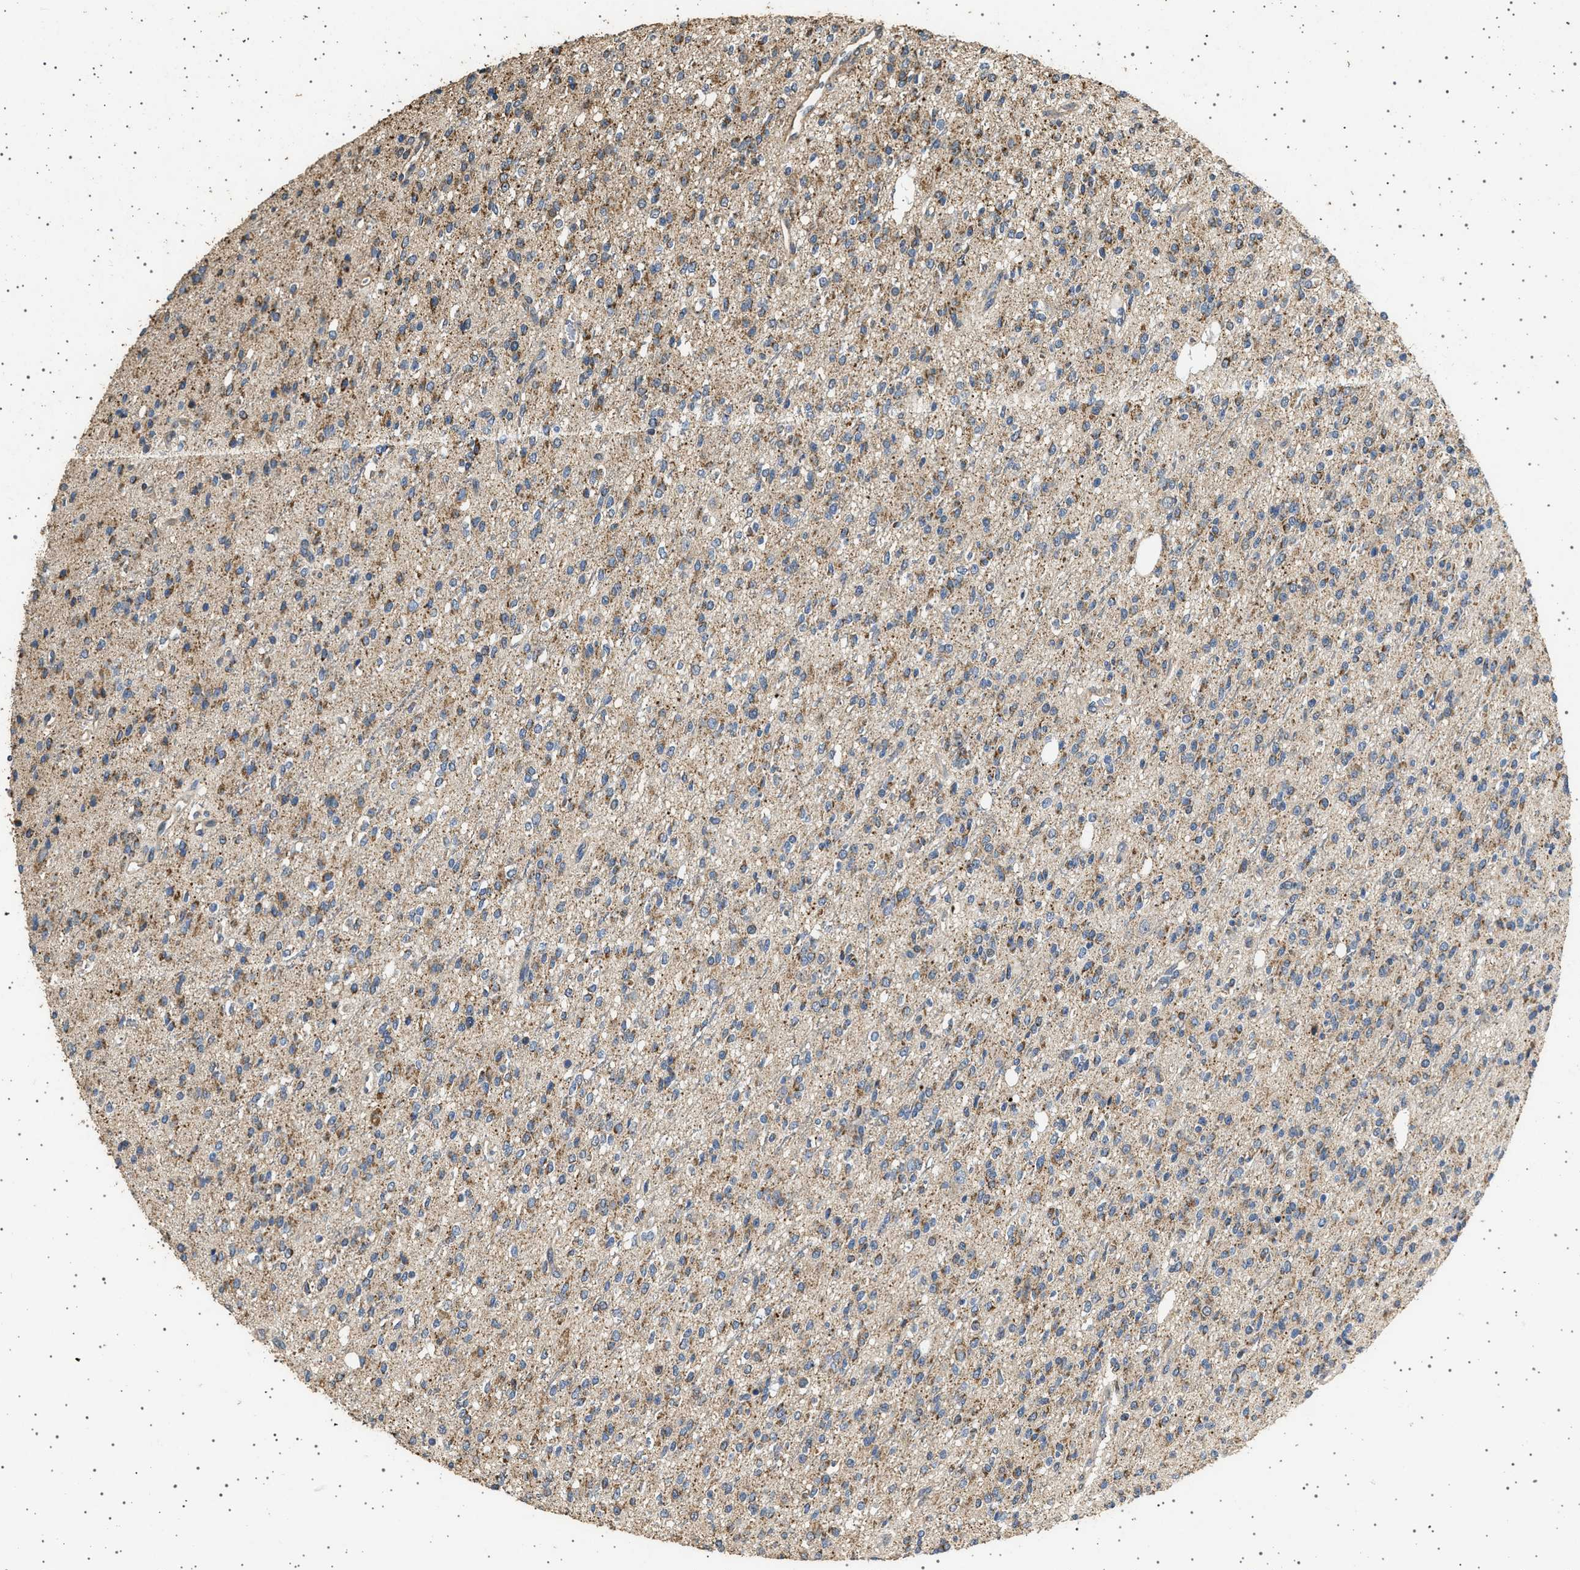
{"staining": {"intensity": "moderate", "quantity": ">75%", "location": "cytoplasmic/membranous"}, "tissue": "glioma", "cell_type": "Tumor cells", "image_type": "cancer", "snomed": [{"axis": "morphology", "description": "Glioma, malignant, High grade"}, {"axis": "topography", "description": "Brain"}], "caption": "A brown stain labels moderate cytoplasmic/membranous positivity of a protein in human malignant glioma (high-grade) tumor cells. The staining was performed using DAB to visualize the protein expression in brown, while the nuclei were stained in blue with hematoxylin (Magnification: 20x).", "gene": "KCNA4", "patient": {"sex": "male", "age": 34}}